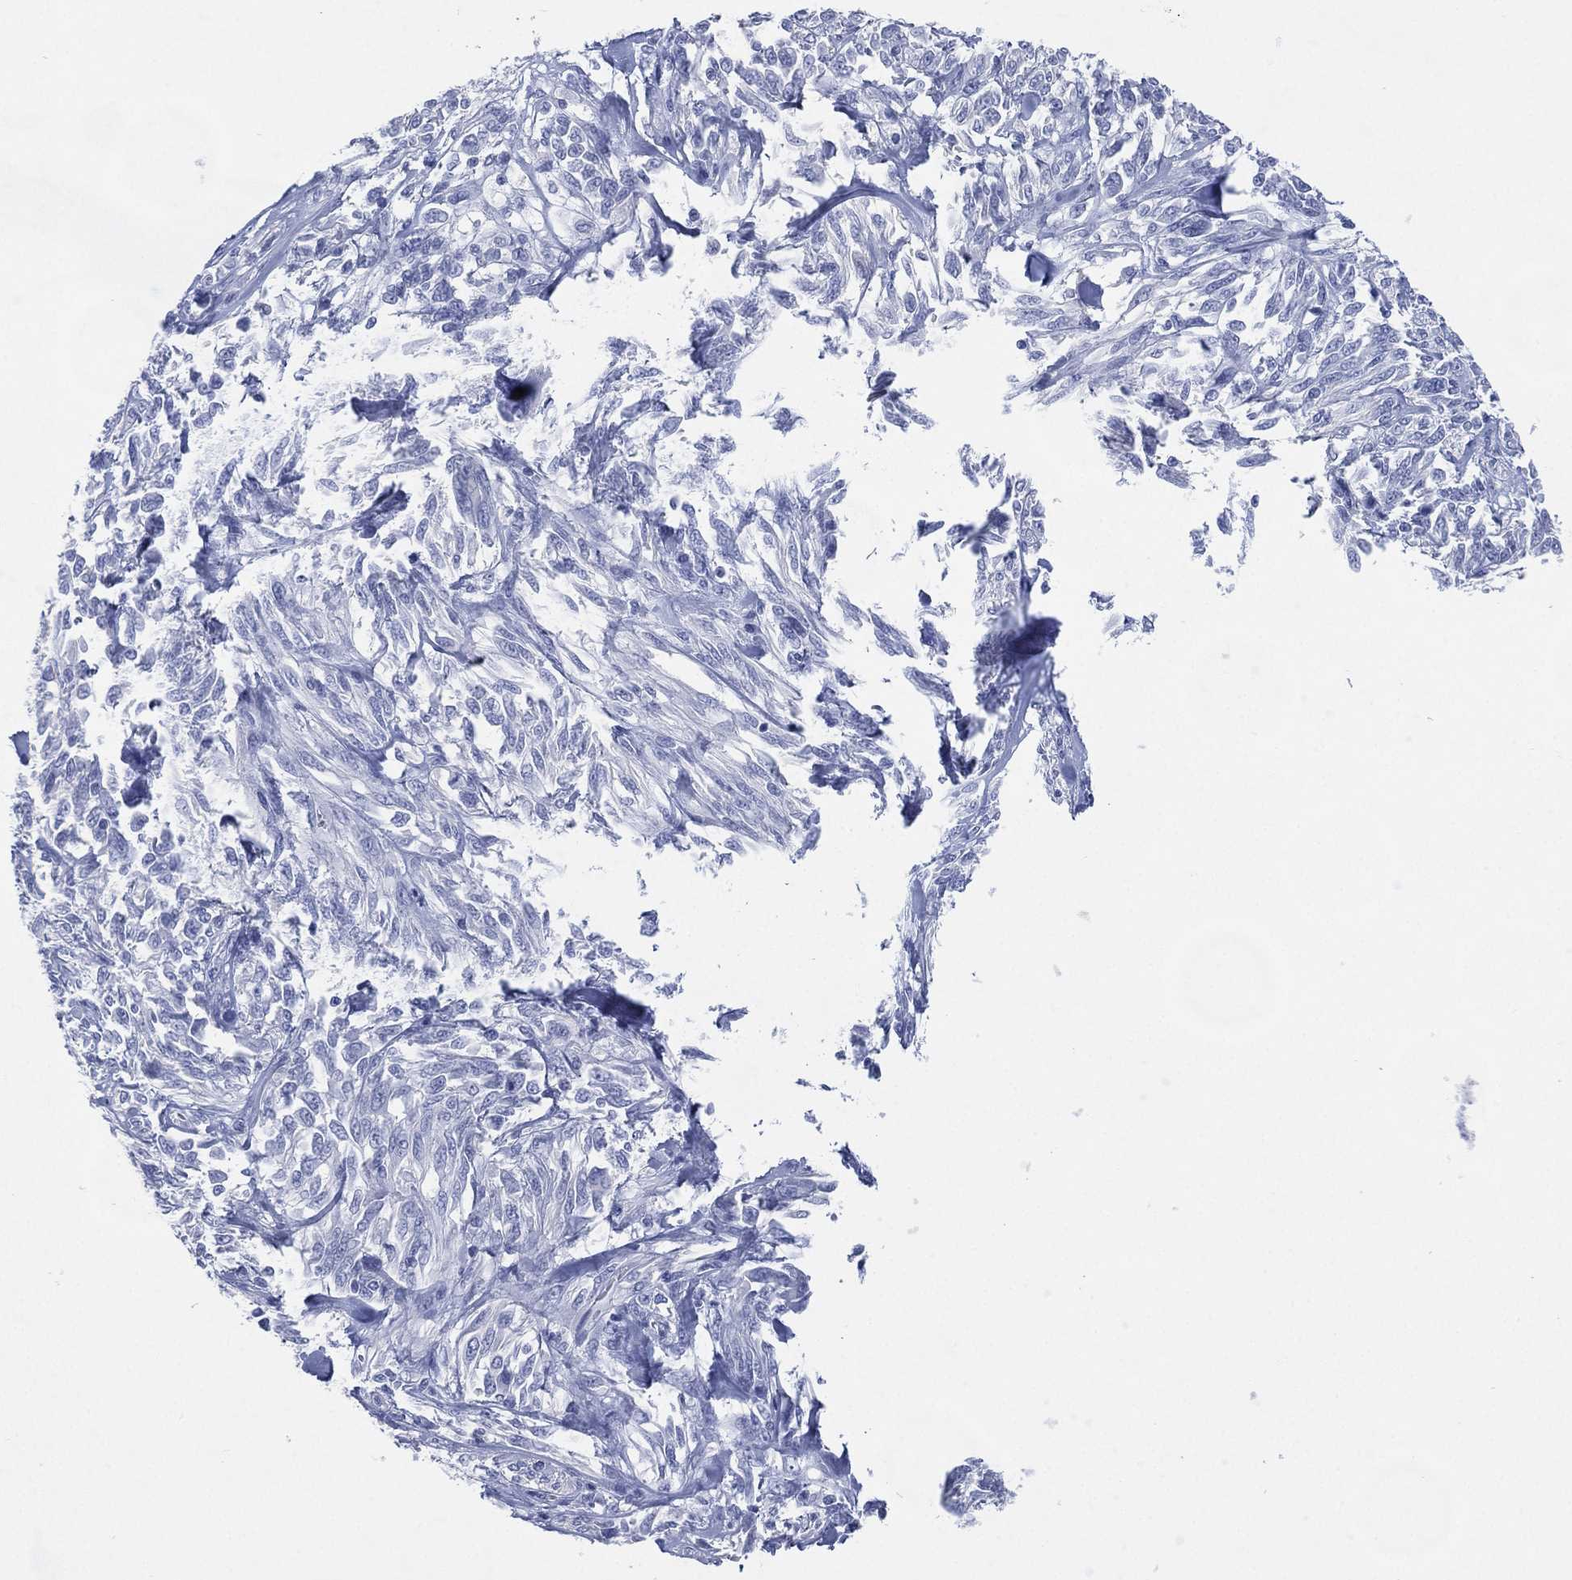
{"staining": {"intensity": "negative", "quantity": "none", "location": "none"}, "tissue": "melanoma", "cell_type": "Tumor cells", "image_type": "cancer", "snomed": [{"axis": "morphology", "description": "Malignant melanoma, NOS"}, {"axis": "topography", "description": "Skin"}], "caption": "Melanoma was stained to show a protein in brown. There is no significant expression in tumor cells. Brightfield microscopy of immunohistochemistry stained with DAB (3,3'-diaminobenzidine) (brown) and hematoxylin (blue), captured at high magnification.", "gene": "TMEM247", "patient": {"sex": "female", "age": 91}}